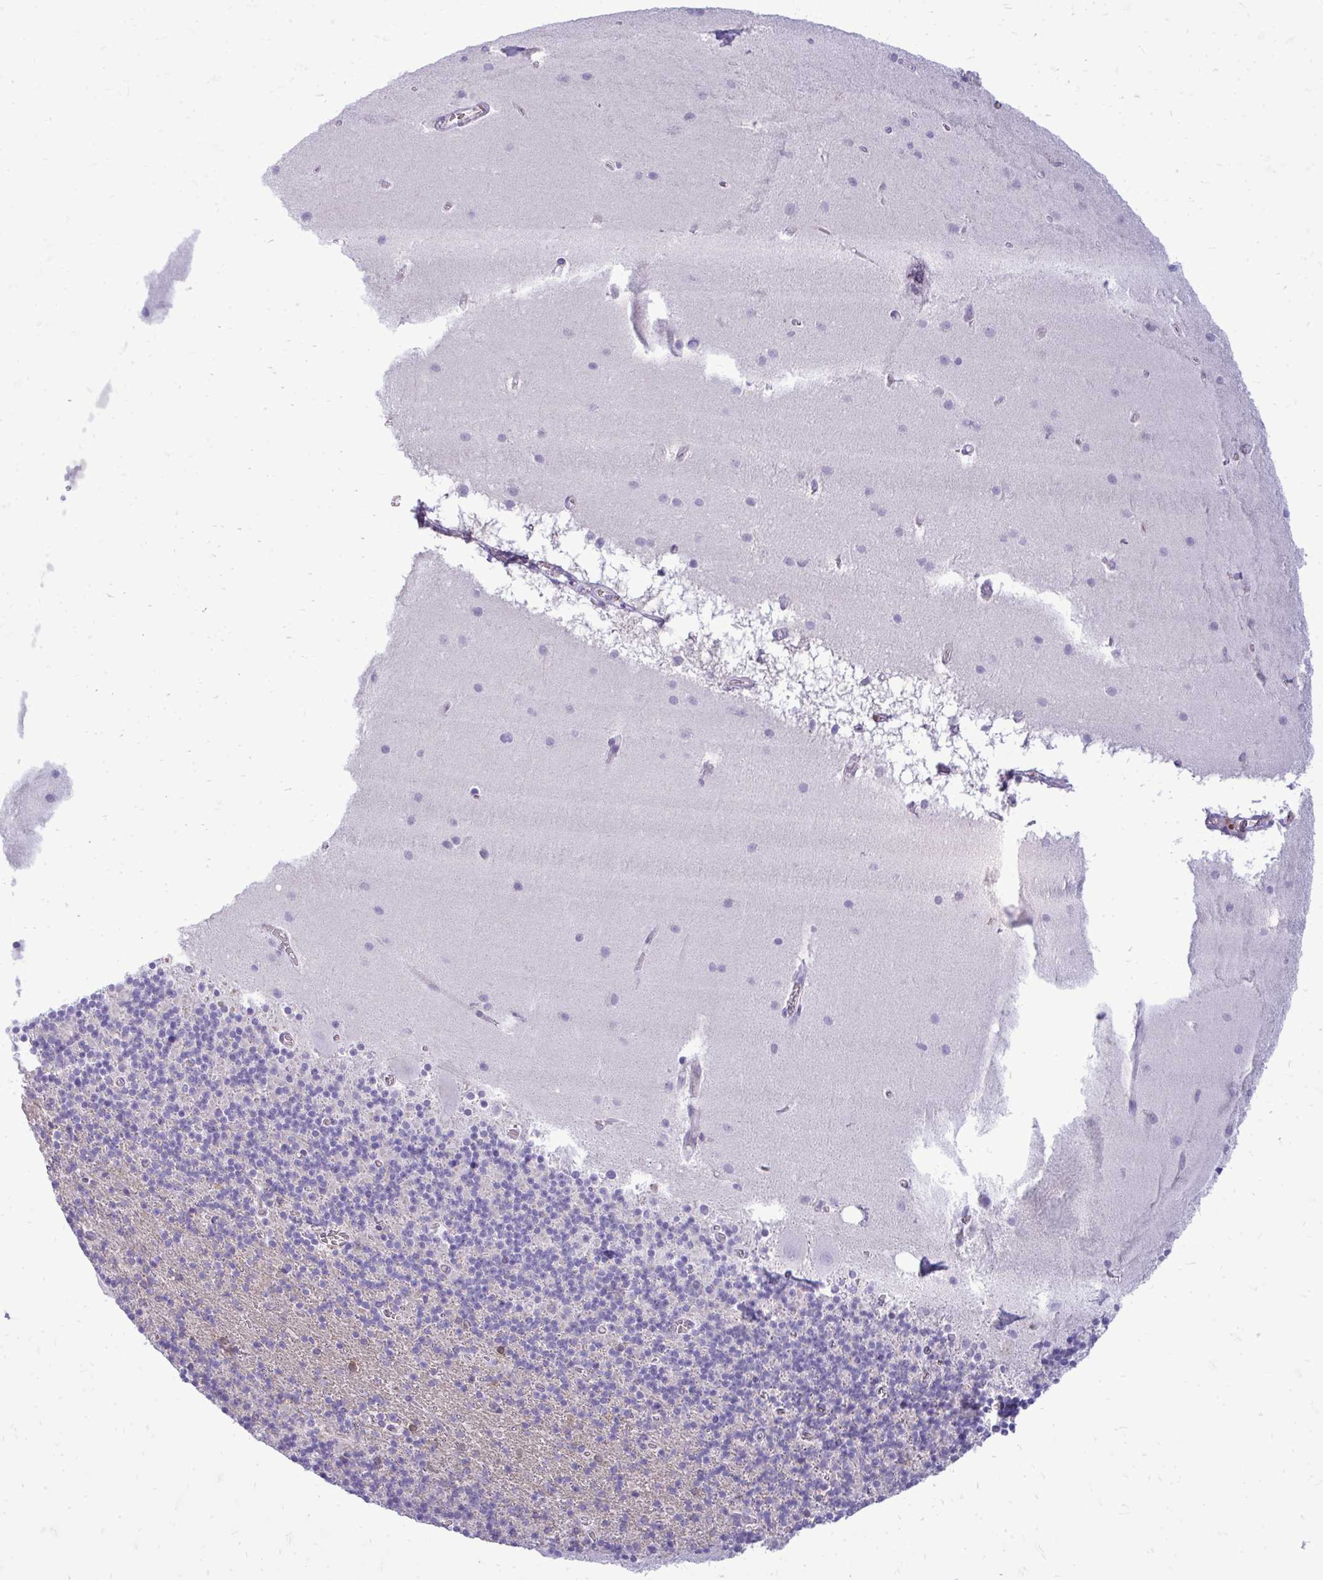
{"staining": {"intensity": "negative", "quantity": "none", "location": "none"}, "tissue": "cerebellum", "cell_type": "Cells in granular layer", "image_type": "normal", "snomed": [{"axis": "morphology", "description": "Normal tissue, NOS"}, {"axis": "topography", "description": "Cerebellum"}], "caption": "Photomicrograph shows no protein staining in cells in granular layer of normal cerebellum.", "gene": "FABP3", "patient": {"sex": "male", "age": 70}}